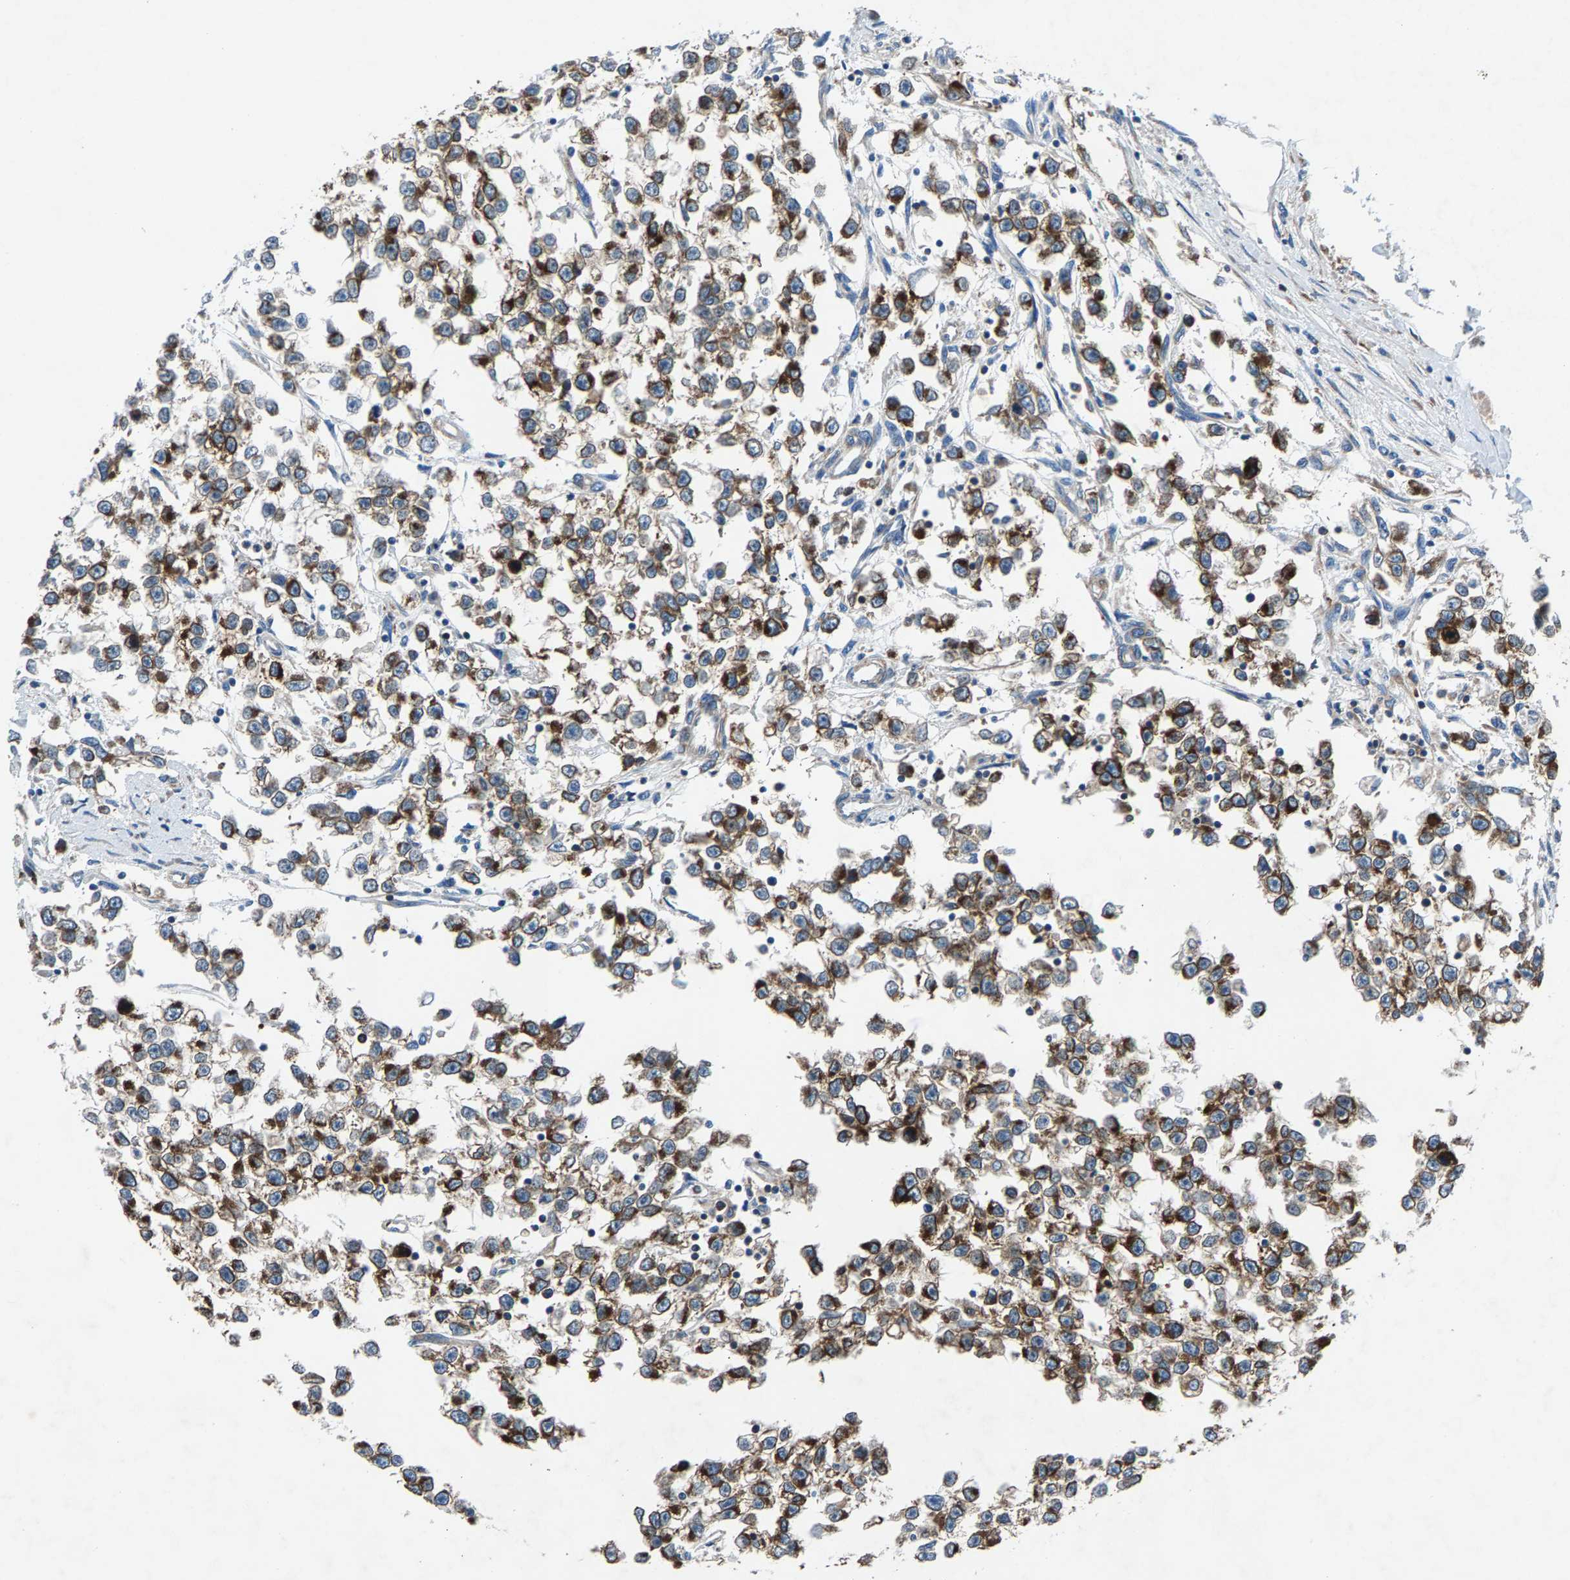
{"staining": {"intensity": "strong", "quantity": ">75%", "location": "cytoplasmic/membranous"}, "tissue": "testis cancer", "cell_type": "Tumor cells", "image_type": "cancer", "snomed": [{"axis": "morphology", "description": "Seminoma, NOS"}, {"axis": "morphology", "description": "Carcinoma, Embryonal, NOS"}, {"axis": "topography", "description": "Testis"}], "caption": "The micrograph displays a brown stain indicating the presence of a protein in the cytoplasmic/membranous of tumor cells in testis cancer.", "gene": "LPCAT1", "patient": {"sex": "male", "age": 51}}